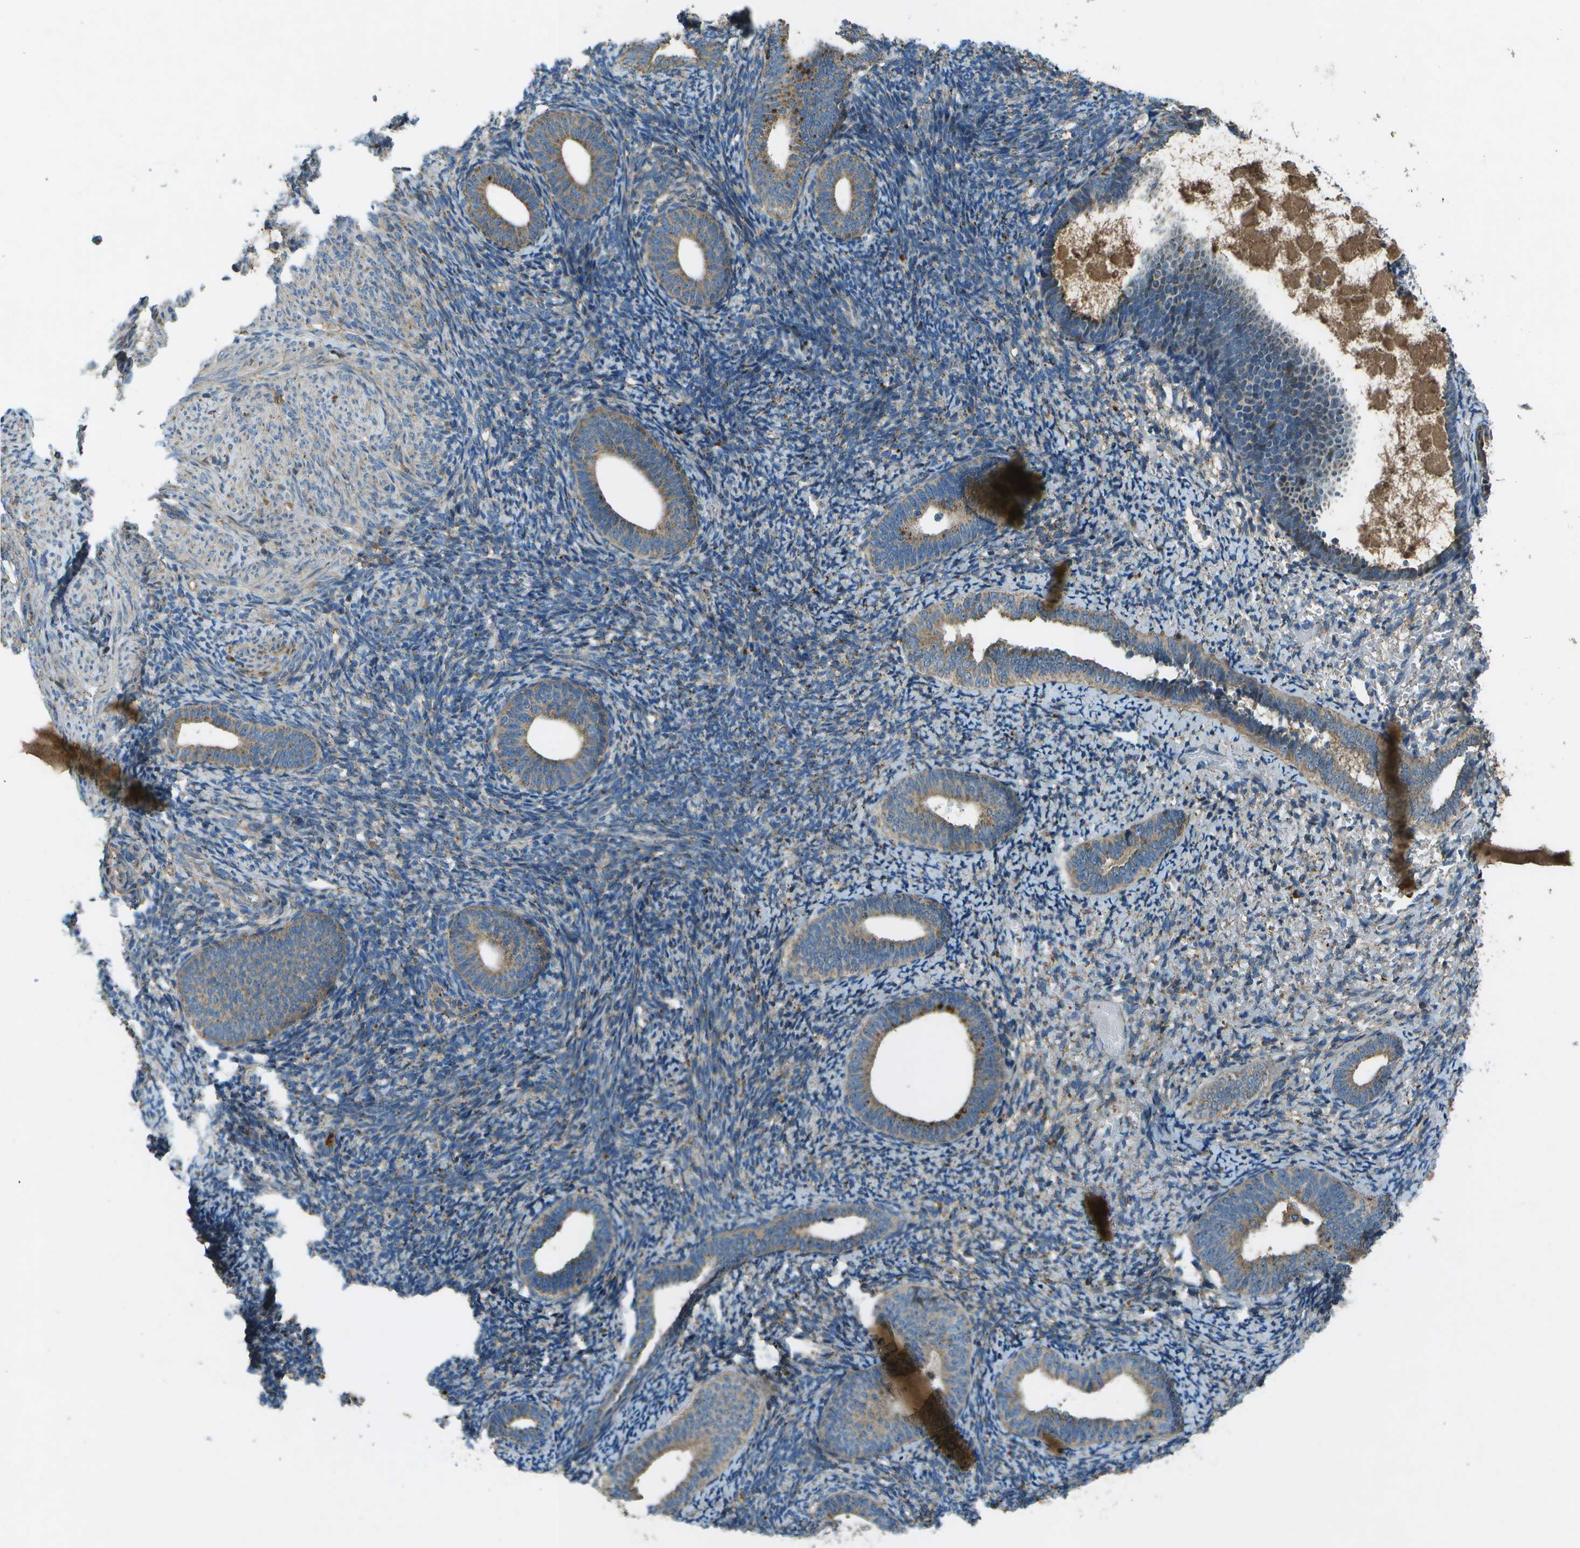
{"staining": {"intensity": "weak", "quantity": "<25%", "location": "cytoplasmic/membranous"}, "tissue": "endometrium", "cell_type": "Cells in endometrial stroma", "image_type": "normal", "snomed": [{"axis": "morphology", "description": "Normal tissue, NOS"}, {"axis": "topography", "description": "Endometrium"}], "caption": "An IHC histopathology image of normal endometrium is shown. There is no staining in cells in endometrial stroma of endometrium. (DAB (3,3'-diaminobenzidine) immunohistochemistry with hematoxylin counter stain).", "gene": "PXYLP1", "patient": {"sex": "female", "age": 66}}